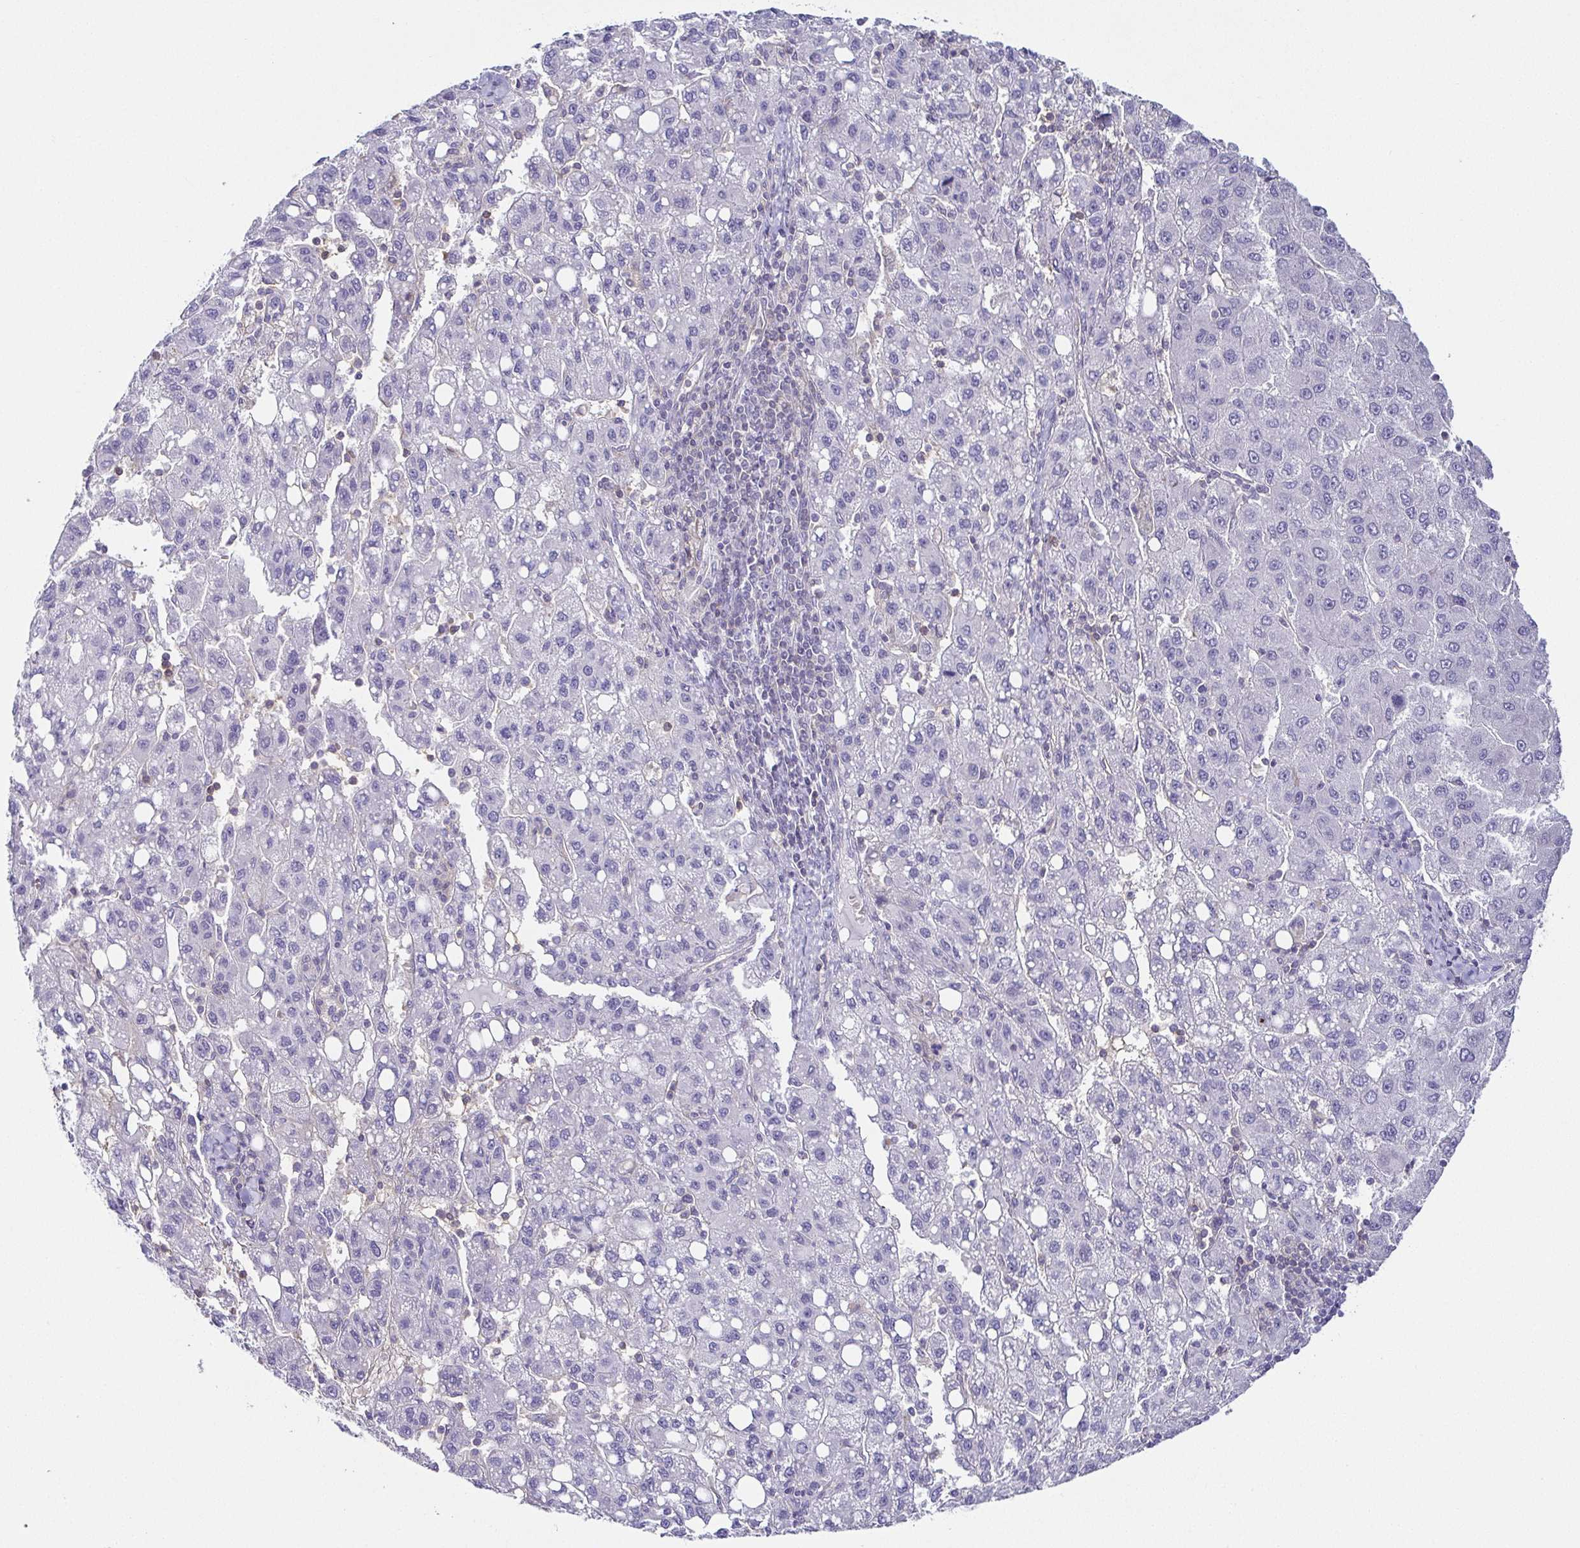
{"staining": {"intensity": "negative", "quantity": "none", "location": "none"}, "tissue": "liver cancer", "cell_type": "Tumor cells", "image_type": "cancer", "snomed": [{"axis": "morphology", "description": "Carcinoma, Hepatocellular, NOS"}, {"axis": "topography", "description": "Liver"}], "caption": "The photomicrograph displays no staining of tumor cells in liver cancer.", "gene": "FAM162B", "patient": {"sex": "female", "age": 82}}